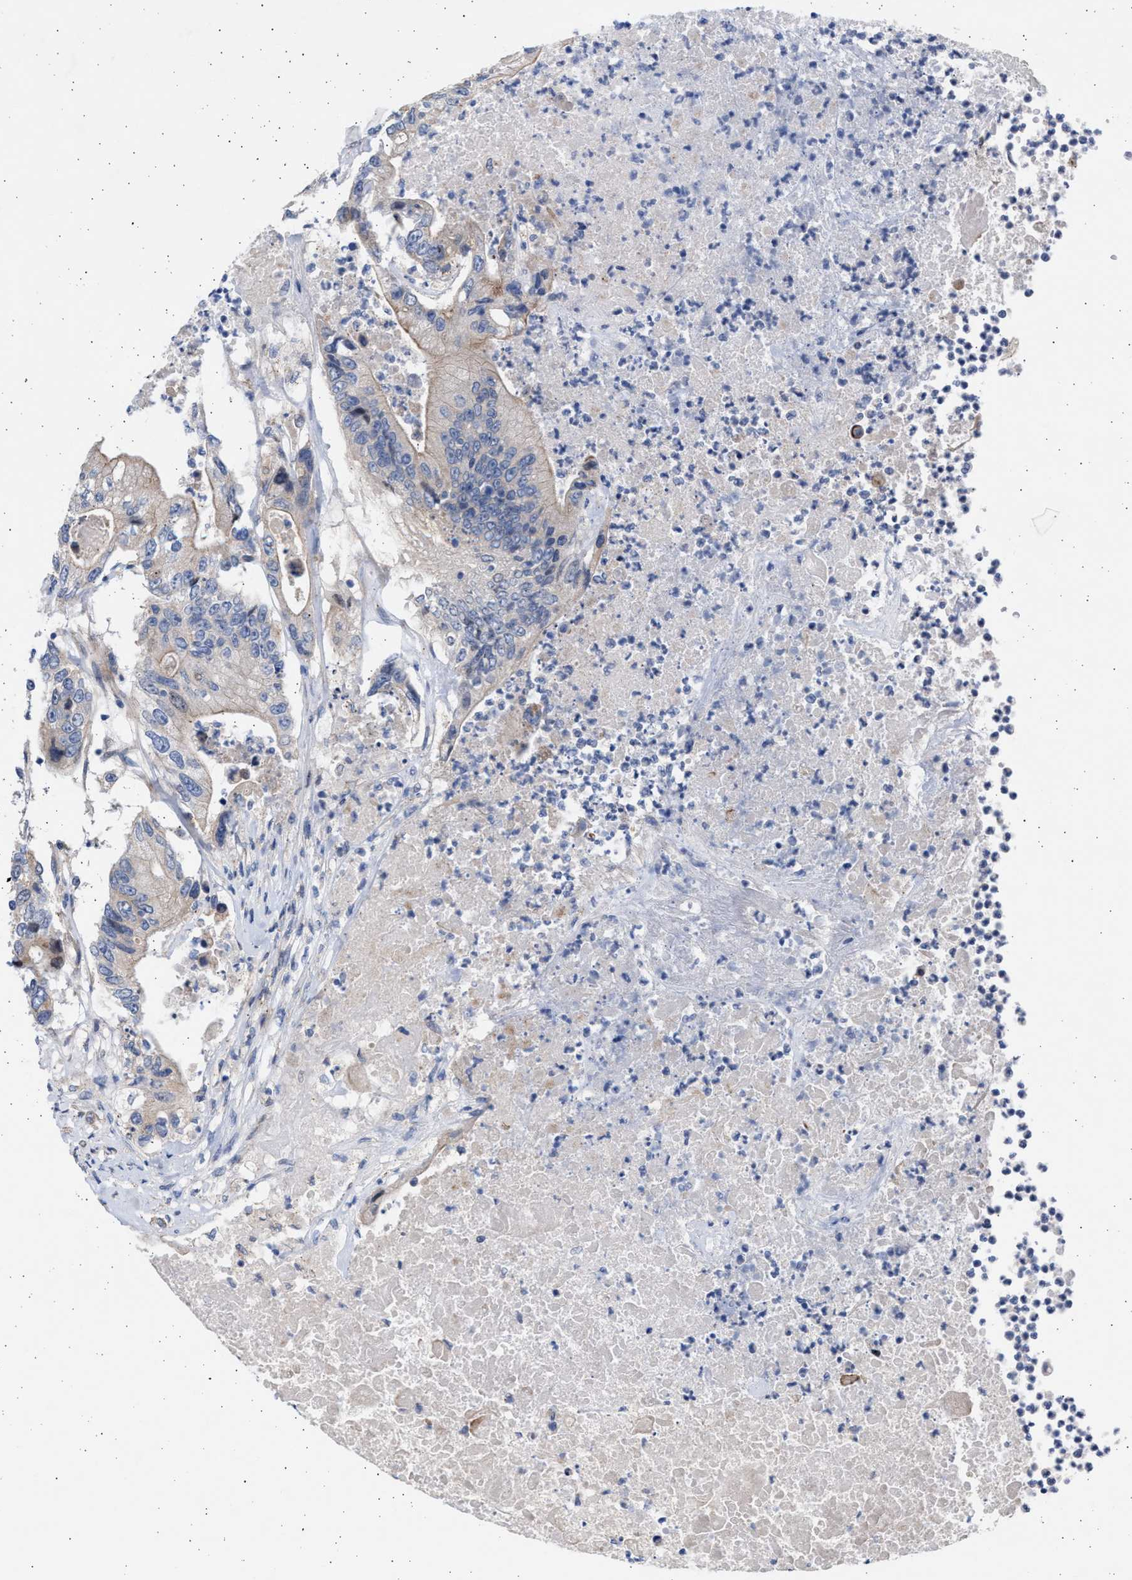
{"staining": {"intensity": "negative", "quantity": "none", "location": "none"}, "tissue": "colorectal cancer", "cell_type": "Tumor cells", "image_type": "cancer", "snomed": [{"axis": "morphology", "description": "Adenocarcinoma, NOS"}, {"axis": "topography", "description": "Colon"}], "caption": "Human colorectal cancer stained for a protein using IHC displays no staining in tumor cells.", "gene": "NBR1", "patient": {"sex": "female", "age": 77}}